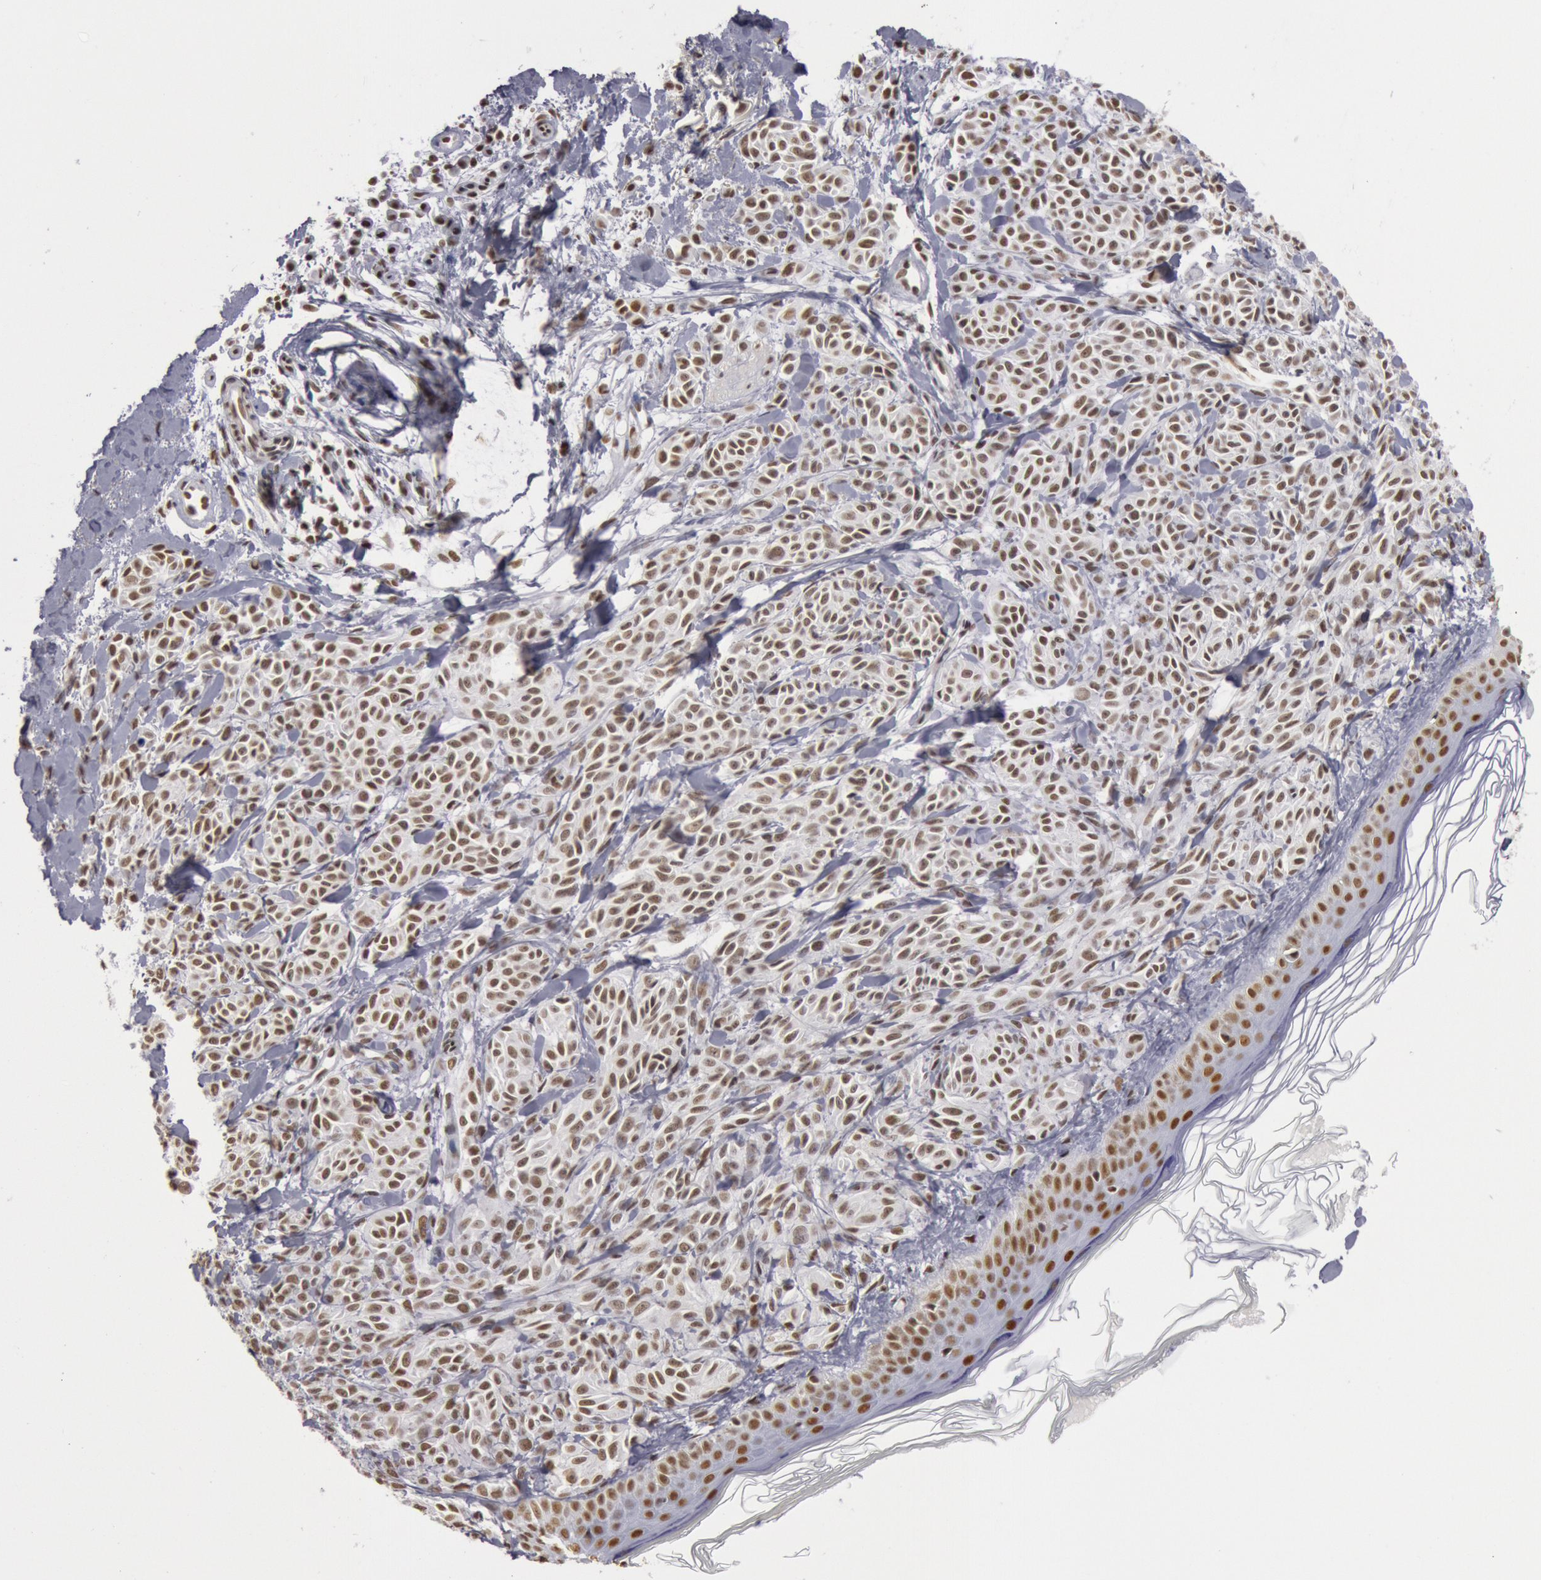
{"staining": {"intensity": "moderate", "quantity": ">75%", "location": "nuclear"}, "tissue": "melanoma", "cell_type": "Tumor cells", "image_type": "cancer", "snomed": [{"axis": "morphology", "description": "Malignant melanoma, NOS"}, {"axis": "topography", "description": "Skin"}], "caption": "Immunohistochemical staining of human melanoma displays medium levels of moderate nuclear protein expression in about >75% of tumor cells. (brown staining indicates protein expression, while blue staining denotes nuclei).", "gene": "ESS2", "patient": {"sex": "male", "age": 76}}